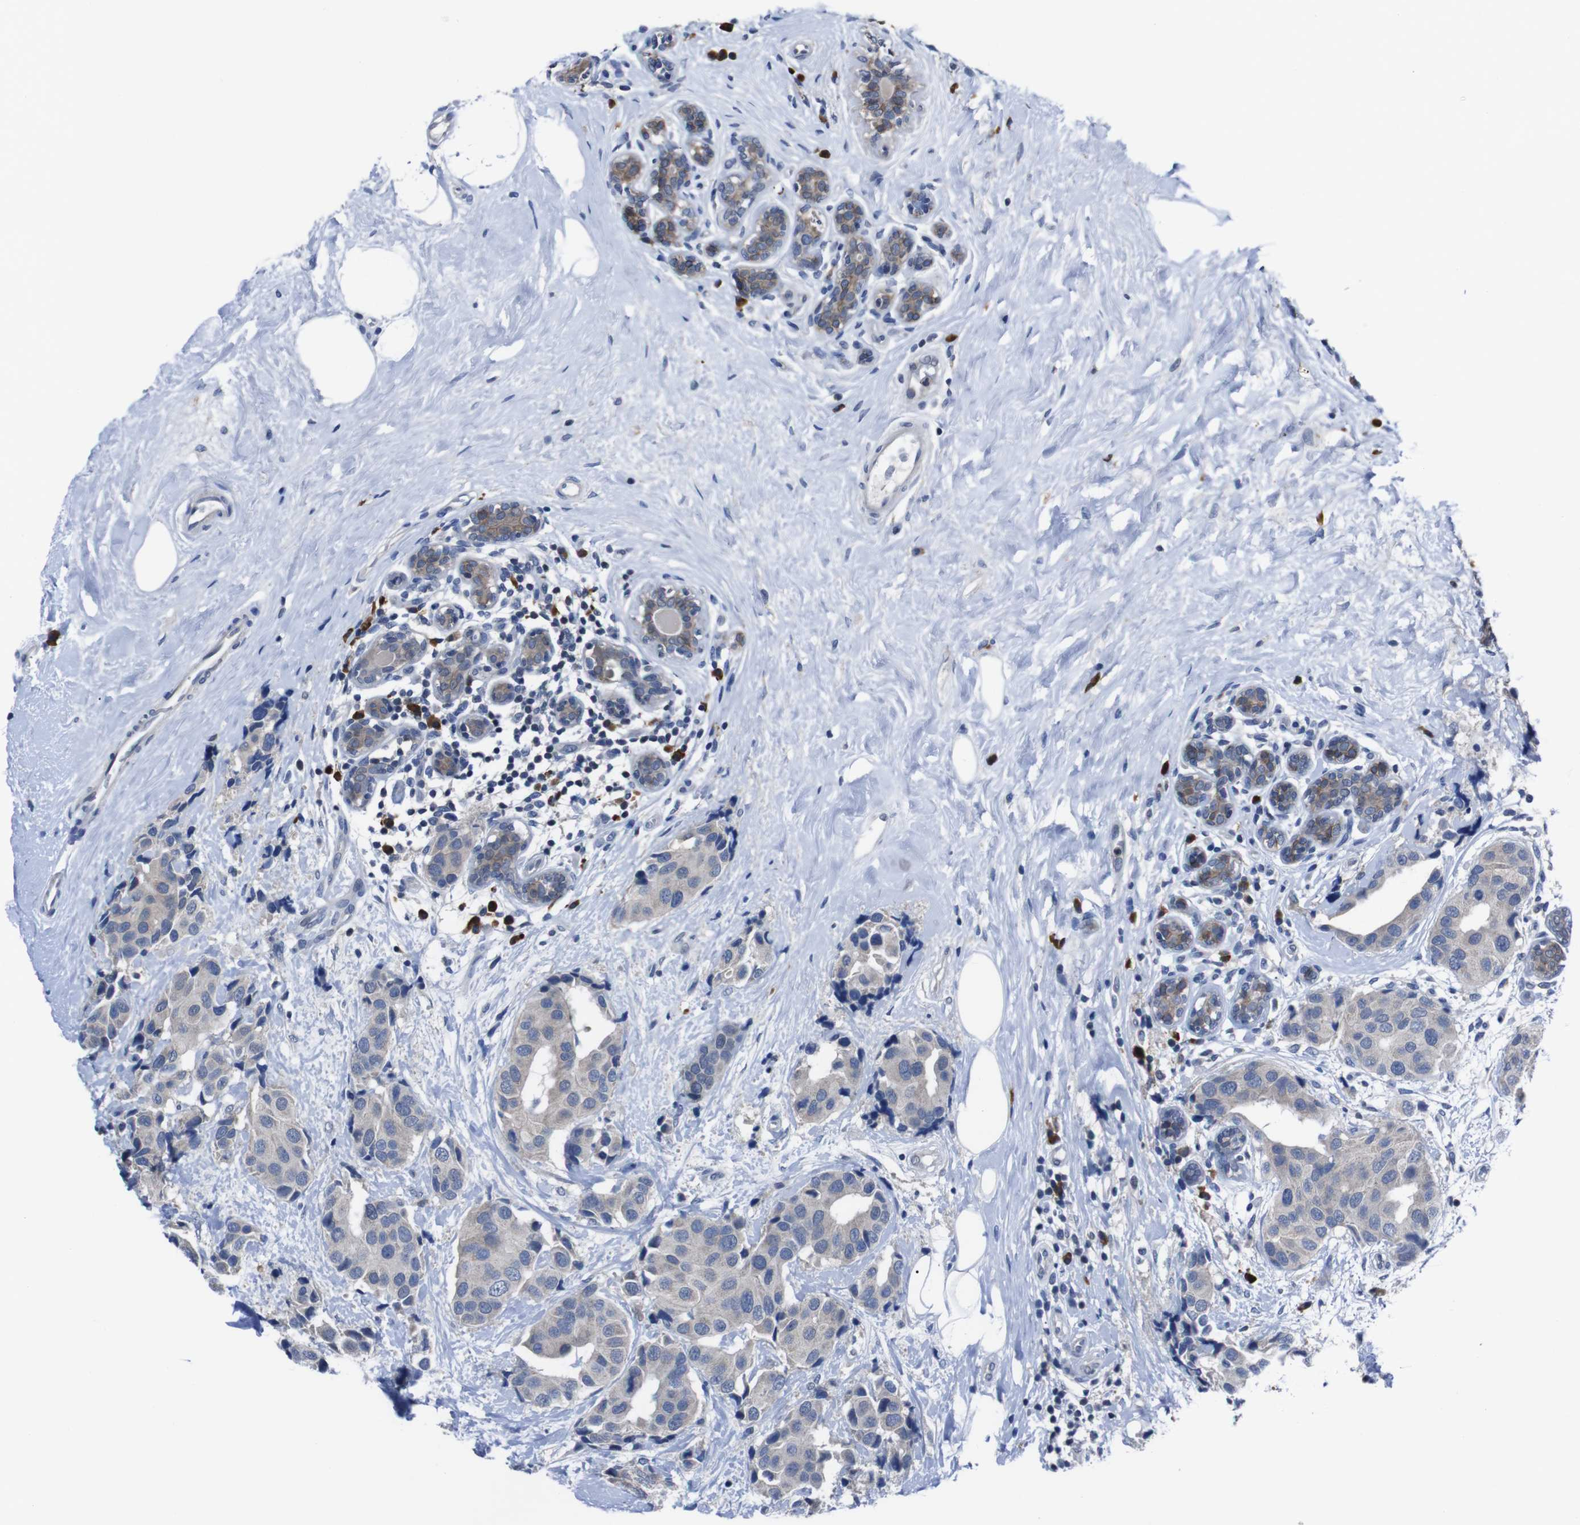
{"staining": {"intensity": "moderate", "quantity": "25%-75%", "location": "cytoplasmic/membranous"}, "tissue": "breast cancer", "cell_type": "Tumor cells", "image_type": "cancer", "snomed": [{"axis": "morphology", "description": "Normal tissue, NOS"}, {"axis": "morphology", "description": "Duct carcinoma"}, {"axis": "topography", "description": "Breast"}], "caption": "Brown immunohistochemical staining in human breast cancer (invasive ductal carcinoma) exhibits moderate cytoplasmic/membranous expression in about 25%-75% of tumor cells.", "gene": "SEMA4B", "patient": {"sex": "female", "age": 39}}